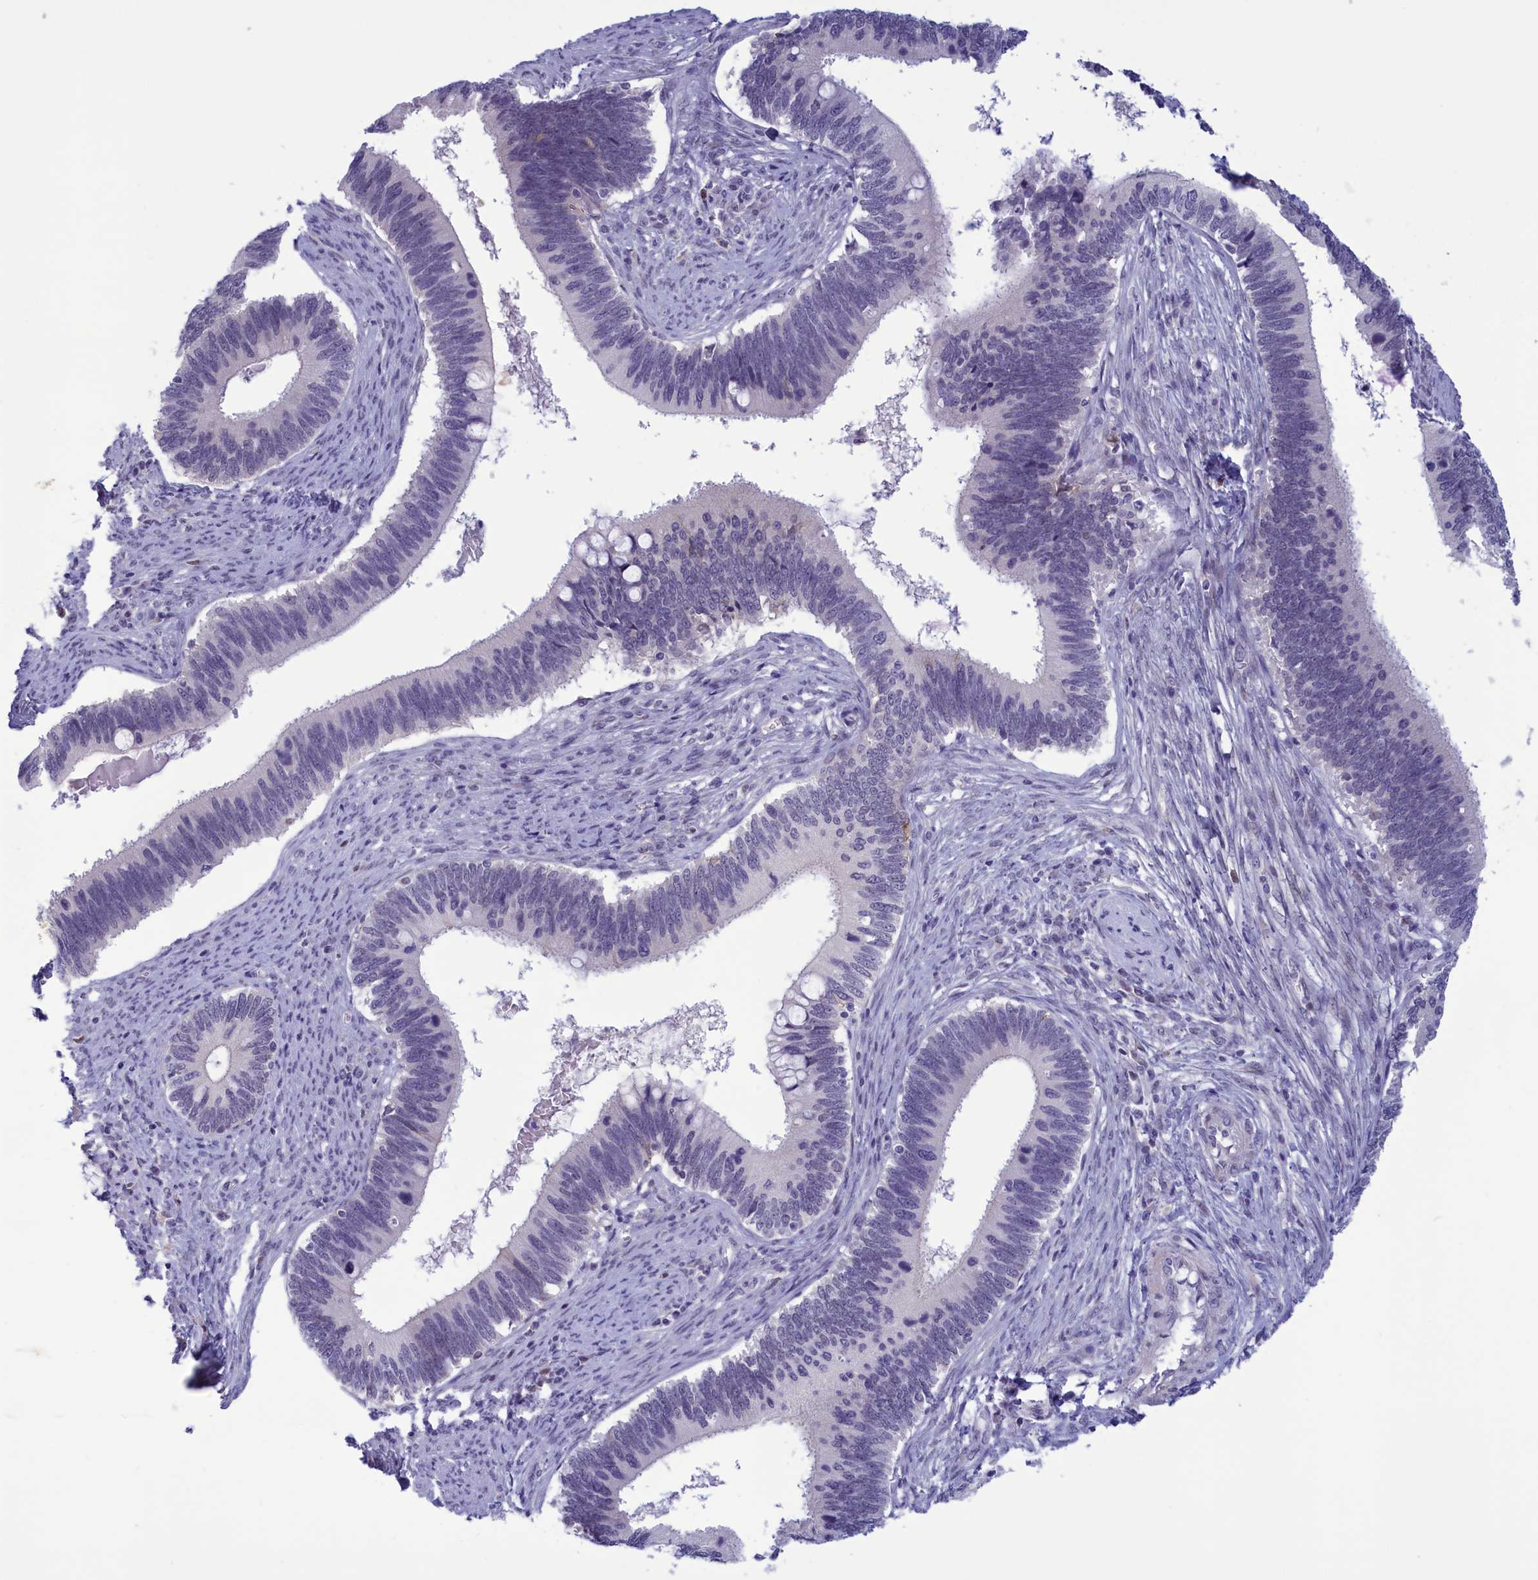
{"staining": {"intensity": "negative", "quantity": "none", "location": "none"}, "tissue": "cervical cancer", "cell_type": "Tumor cells", "image_type": "cancer", "snomed": [{"axis": "morphology", "description": "Adenocarcinoma, NOS"}, {"axis": "topography", "description": "Cervix"}], "caption": "The photomicrograph displays no staining of tumor cells in cervical adenocarcinoma. The staining was performed using DAB to visualize the protein expression in brown, while the nuclei were stained in blue with hematoxylin (Magnification: 20x).", "gene": "ELOA2", "patient": {"sex": "female", "age": 42}}